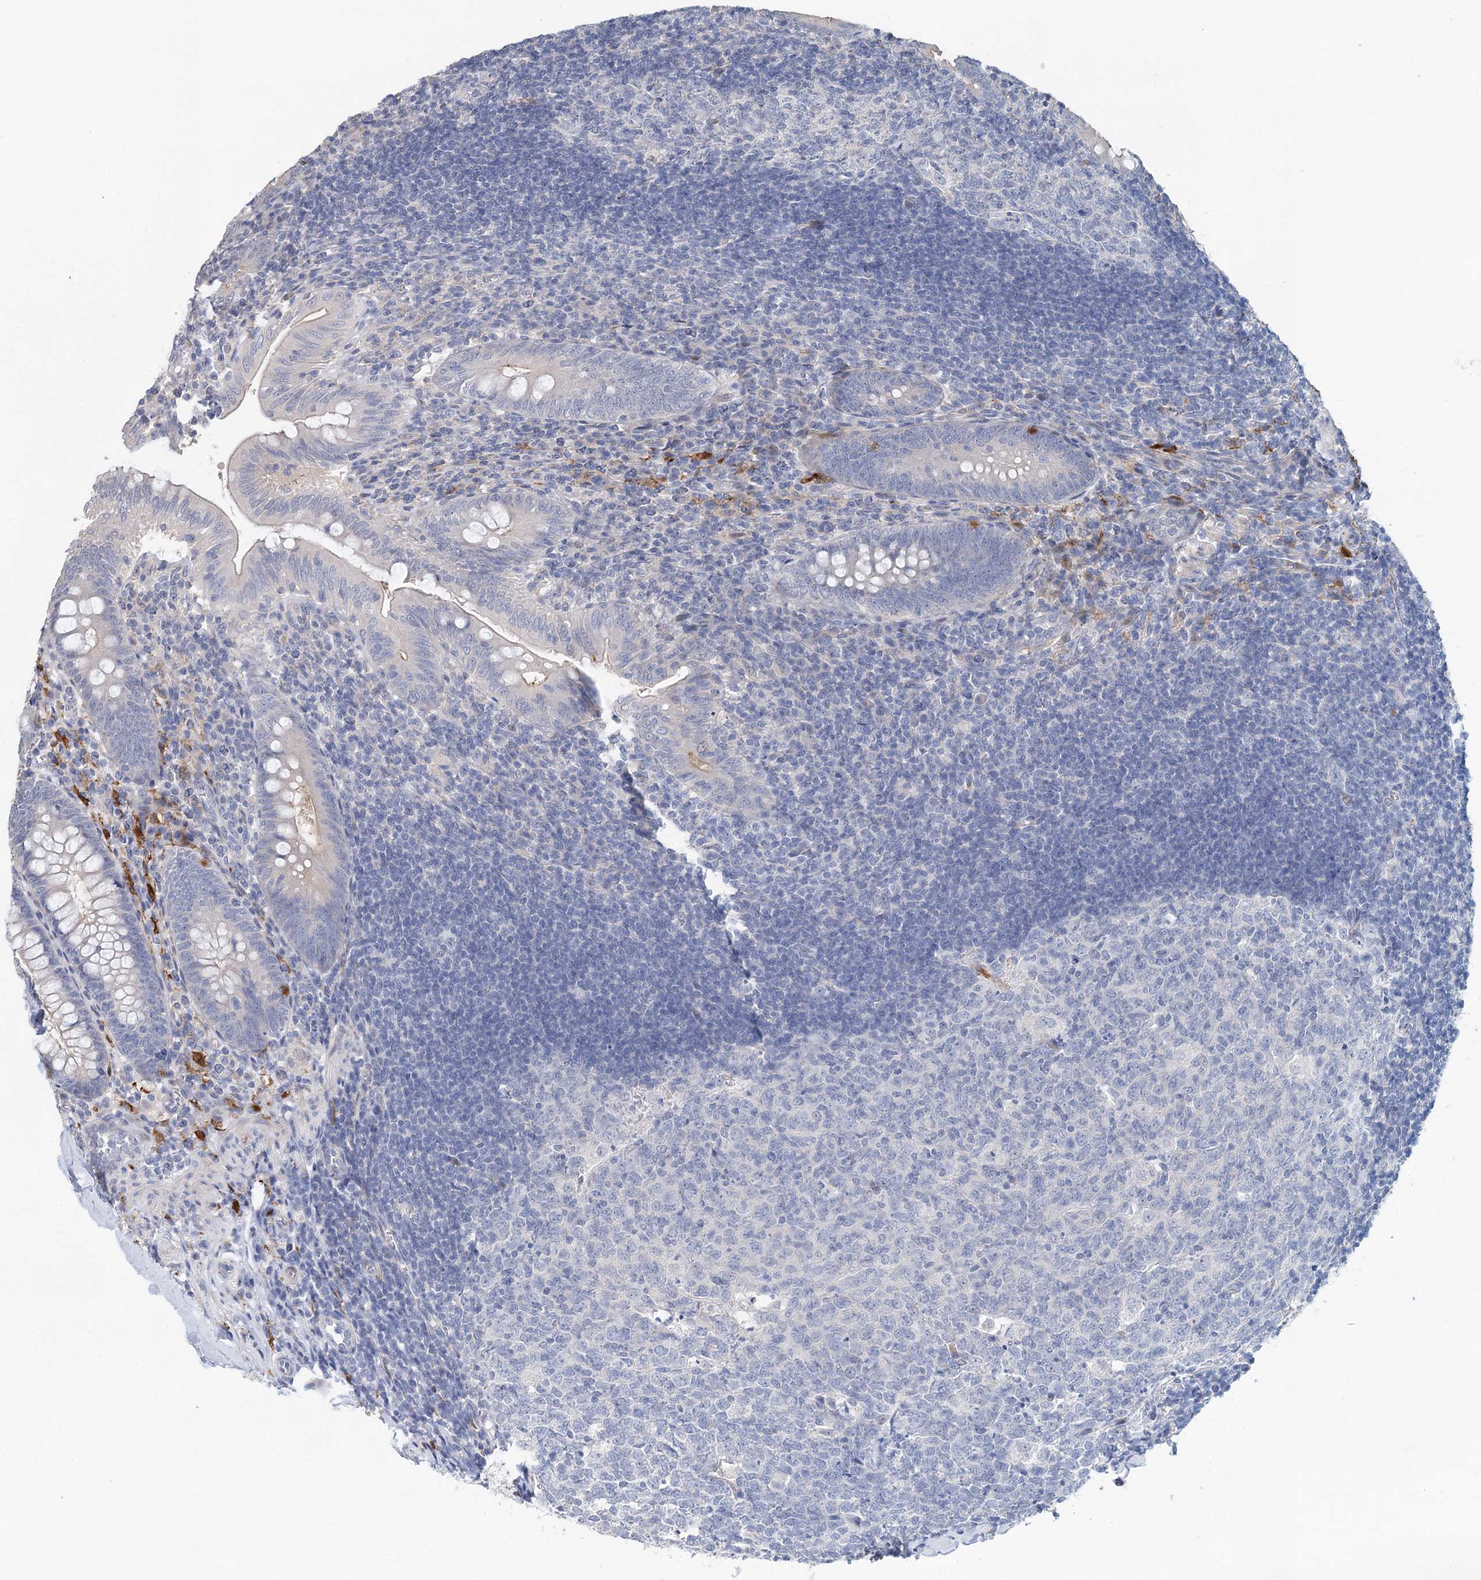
{"staining": {"intensity": "moderate", "quantity": "<25%", "location": "cytoplasmic/membranous"}, "tissue": "appendix", "cell_type": "Glandular cells", "image_type": "normal", "snomed": [{"axis": "morphology", "description": "Normal tissue, NOS"}, {"axis": "topography", "description": "Appendix"}], "caption": "A photomicrograph of human appendix stained for a protein displays moderate cytoplasmic/membranous brown staining in glandular cells.", "gene": "SLC19A3", "patient": {"sex": "male", "age": 14}}